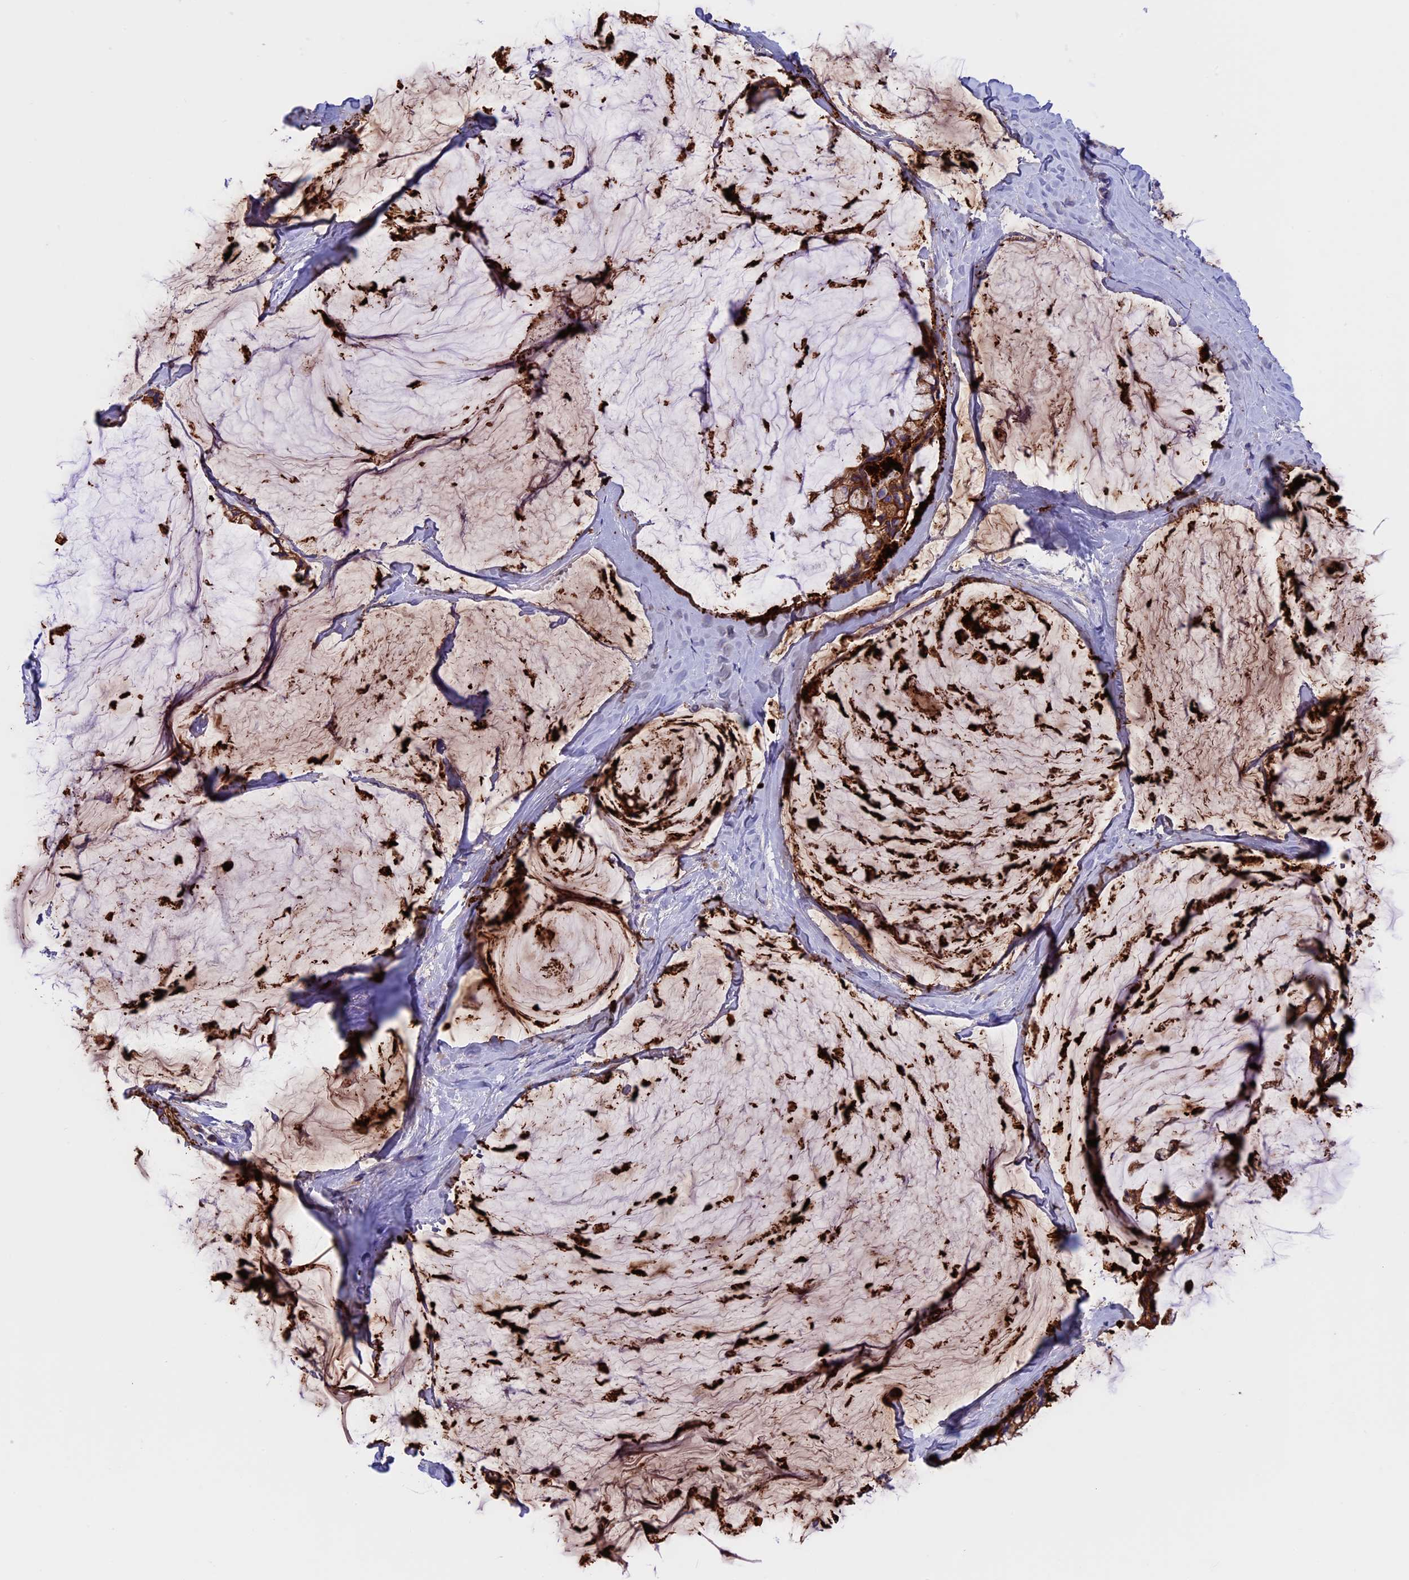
{"staining": {"intensity": "moderate", "quantity": ">75%", "location": "cytoplasmic/membranous"}, "tissue": "ovarian cancer", "cell_type": "Tumor cells", "image_type": "cancer", "snomed": [{"axis": "morphology", "description": "Cystadenocarcinoma, mucinous, NOS"}, {"axis": "topography", "description": "Ovary"}], "caption": "High-power microscopy captured an immunohistochemistry (IHC) histopathology image of ovarian cancer, revealing moderate cytoplasmic/membranous expression in about >75% of tumor cells.", "gene": "PTPN9", "patient": {"sex": "female", "age": 39}}